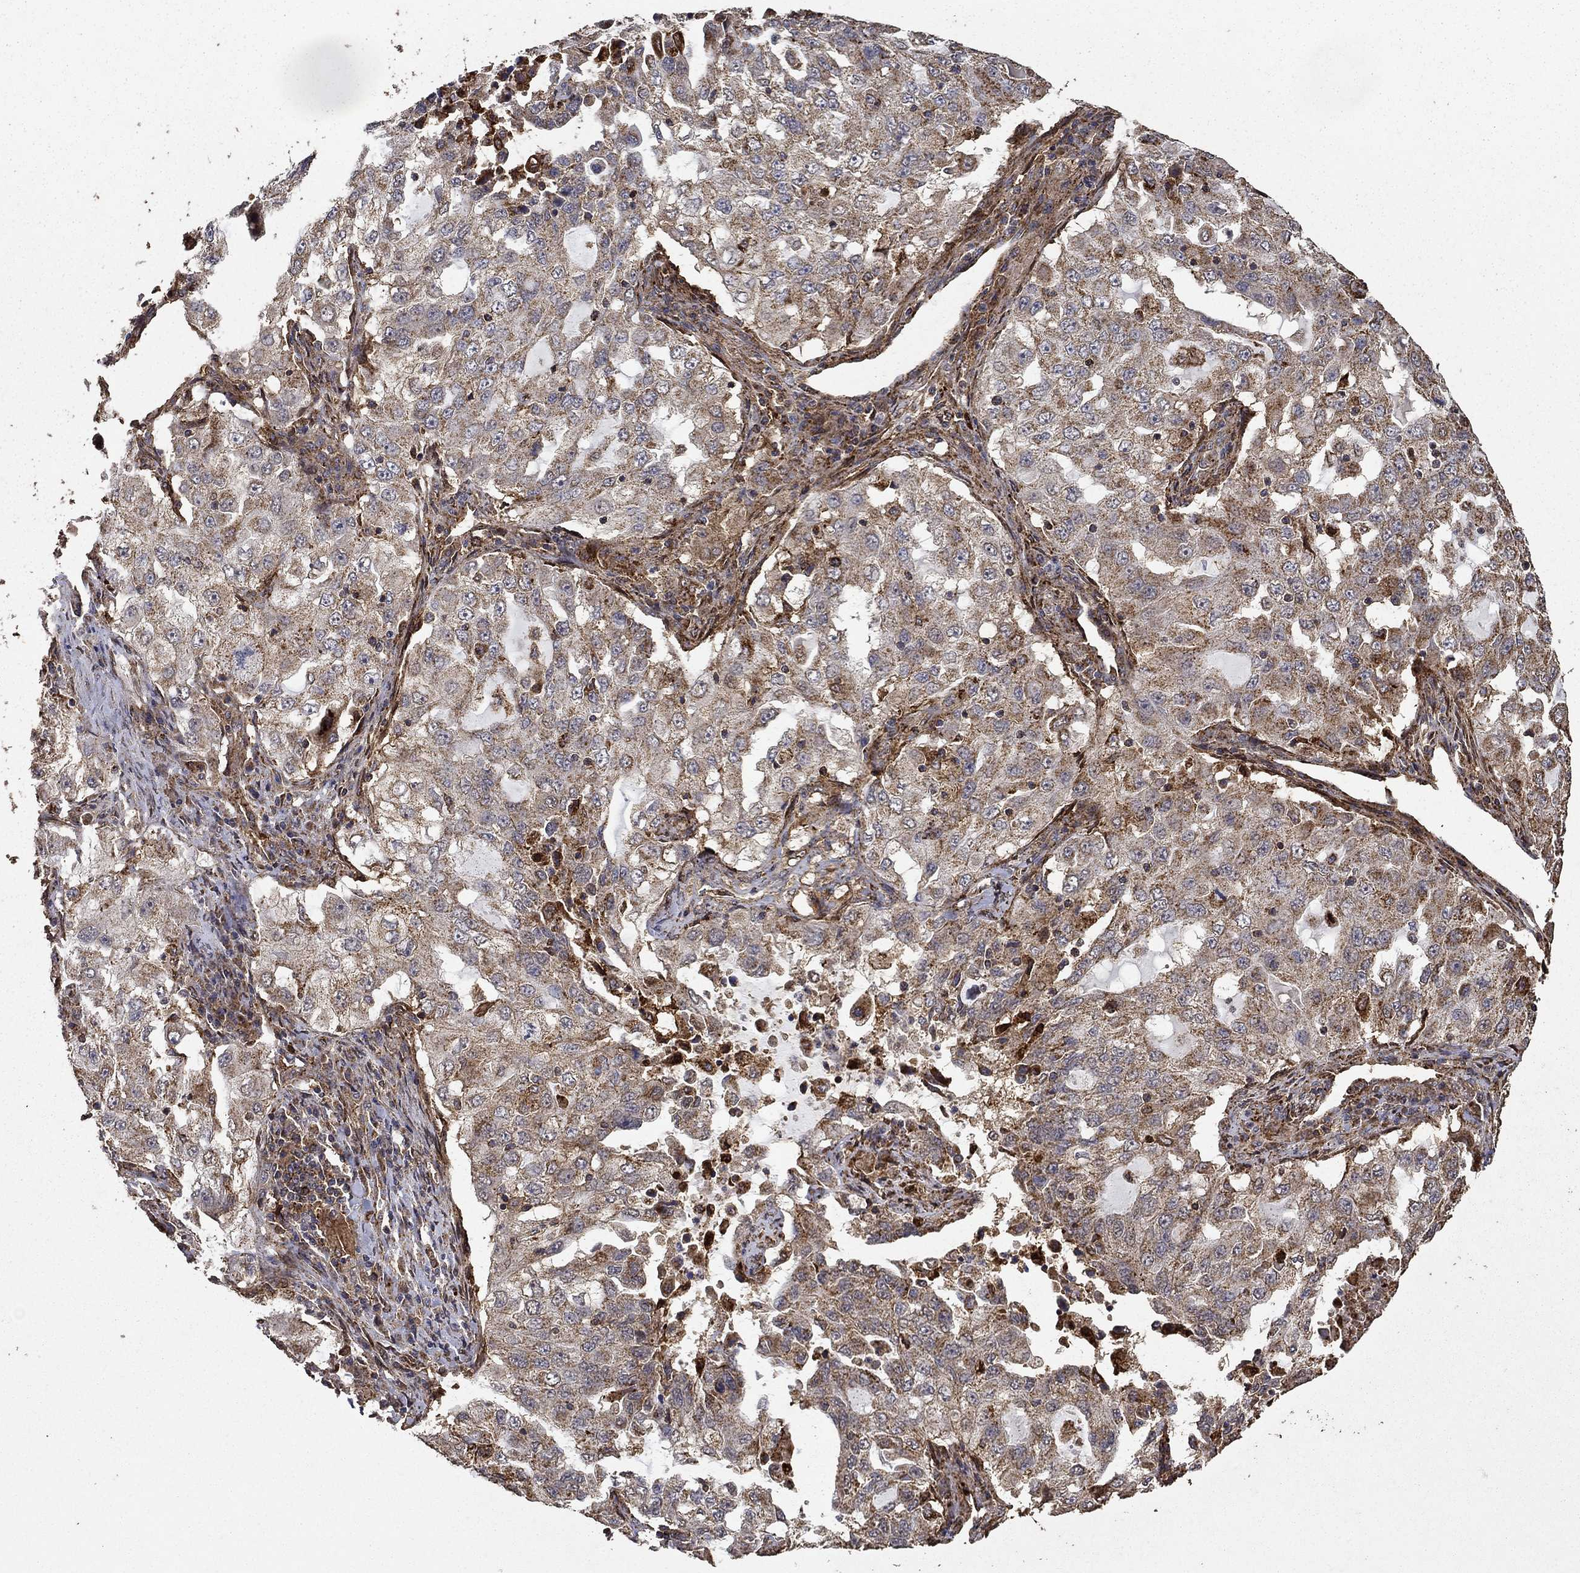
{"staining": {"intensity": "moderate", "quantity": "25%-75%", "location": "cytoplasmic/membranous"}, "tissue": "lung cancer", "cell_type": "Tumor cells", "image_type": "cancer", "snomed": [{"axis": "morphology", "description": "Adenocarcinoma, NOS"}, {"axis": "topography", "description": "Lung"}], "caption": "Lung cancer stained with a protein marker displays moderate staining in tumor cells.", "gene": "IFRD1", "patient": {"sex": "female", "age": 61}}